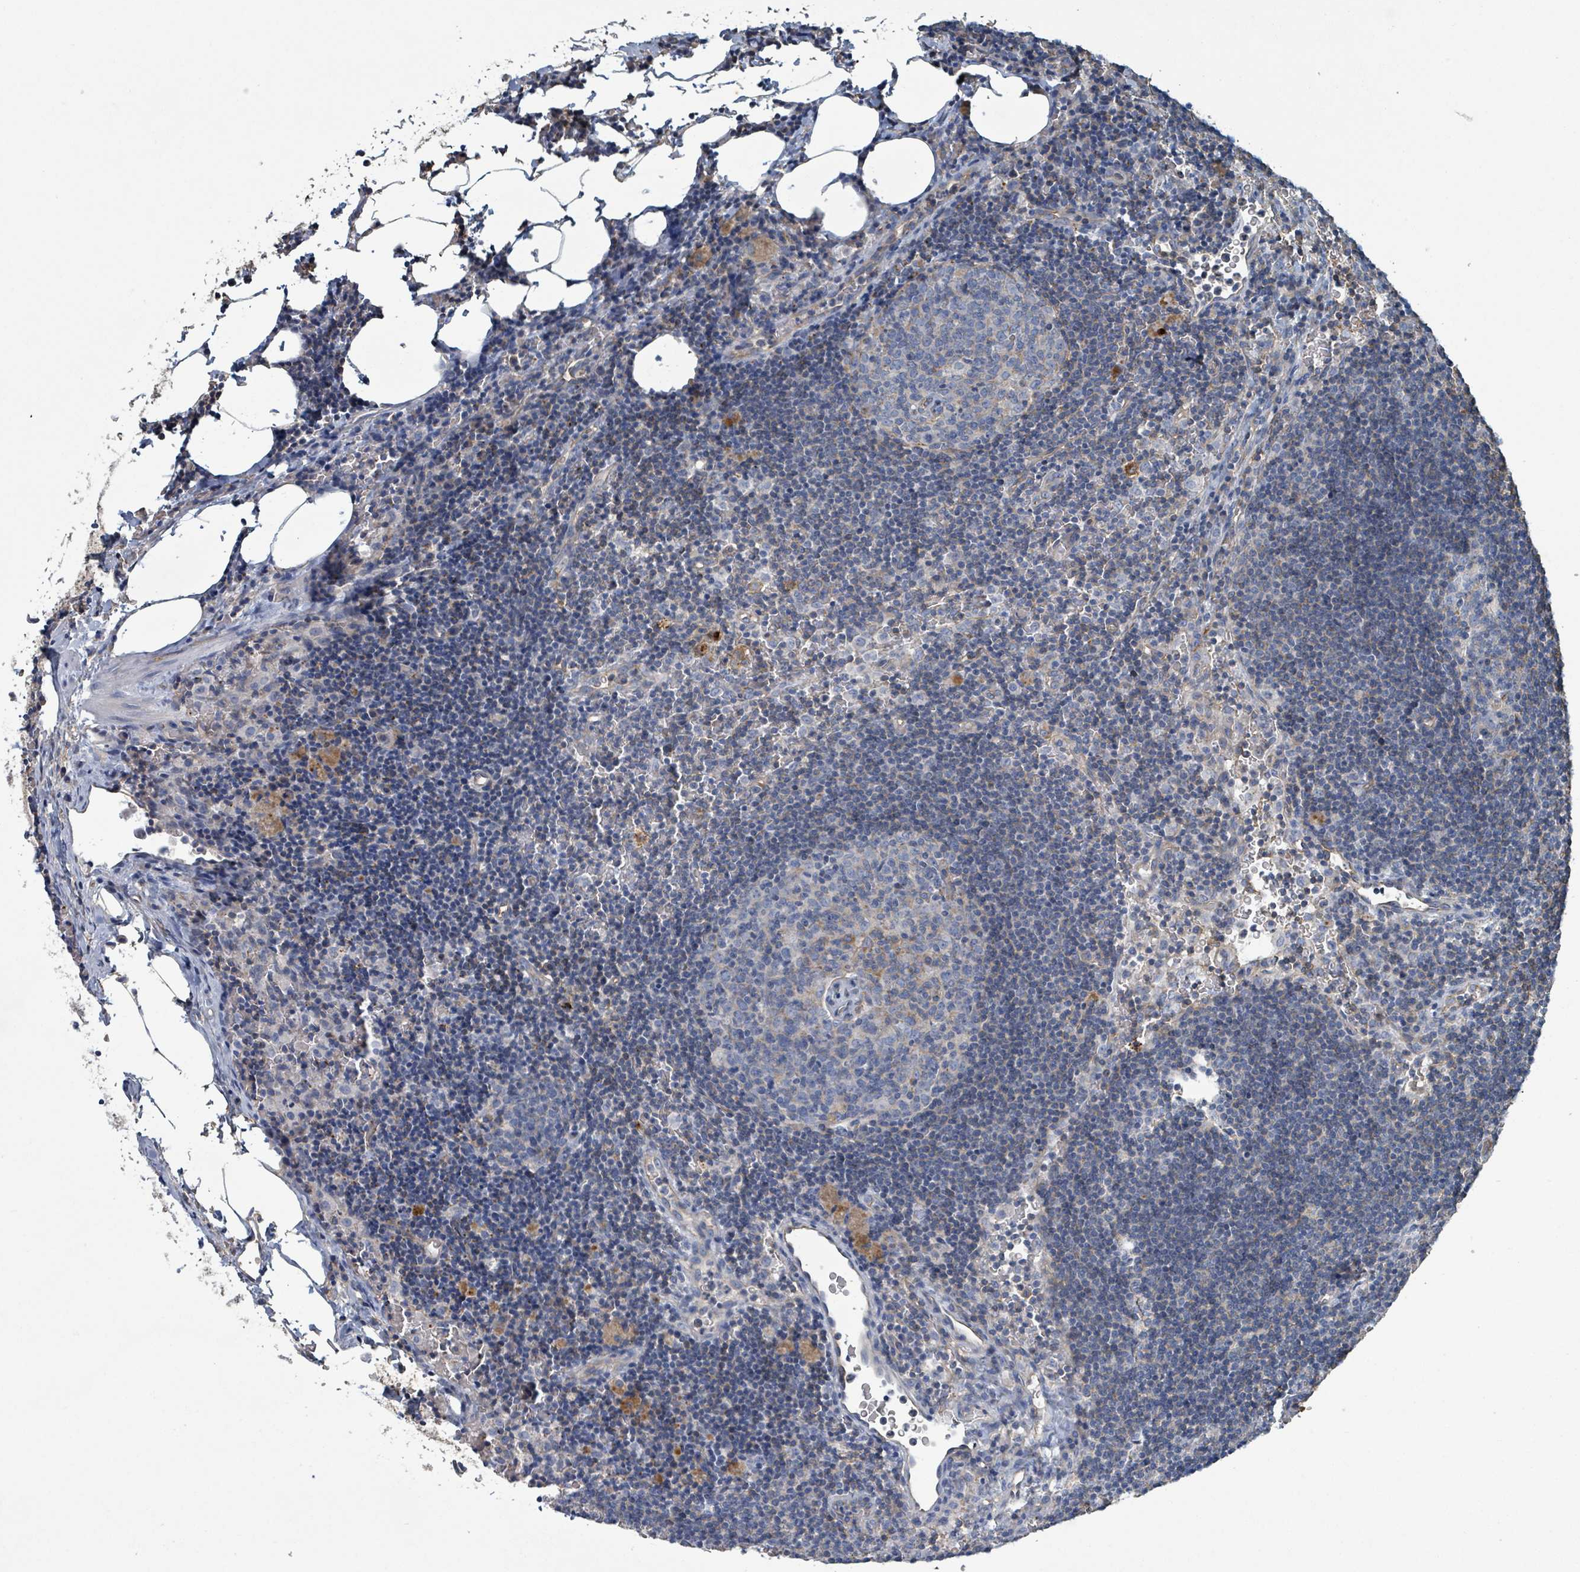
{"staining": {"intensity": "moderate", "quantity": "<25%", "location": "cytoplasmic/membranous"}, "tissue": "lymph node", "cell_type": "Germinal center cells", "image_type": "normal", "snomed": [{"axis": "morphology", "description": "Normal tissue, NOS"}, {"axis": "topography", "description": "Lymph node"}], "caption": "DAB immunohistochemical staining of normal lymph node demonstrates moderate cytoplasmic/membranous protein positivity in about <25% of germinal center cells. The staining was performed using DAB (3,3'-diaminobenzidine), with brown indicating positive protein expression. Nuclei are stained blue with hematoxylin.", "gene": "LDOC1", "patient": {"sex": "male", "age": 62}}